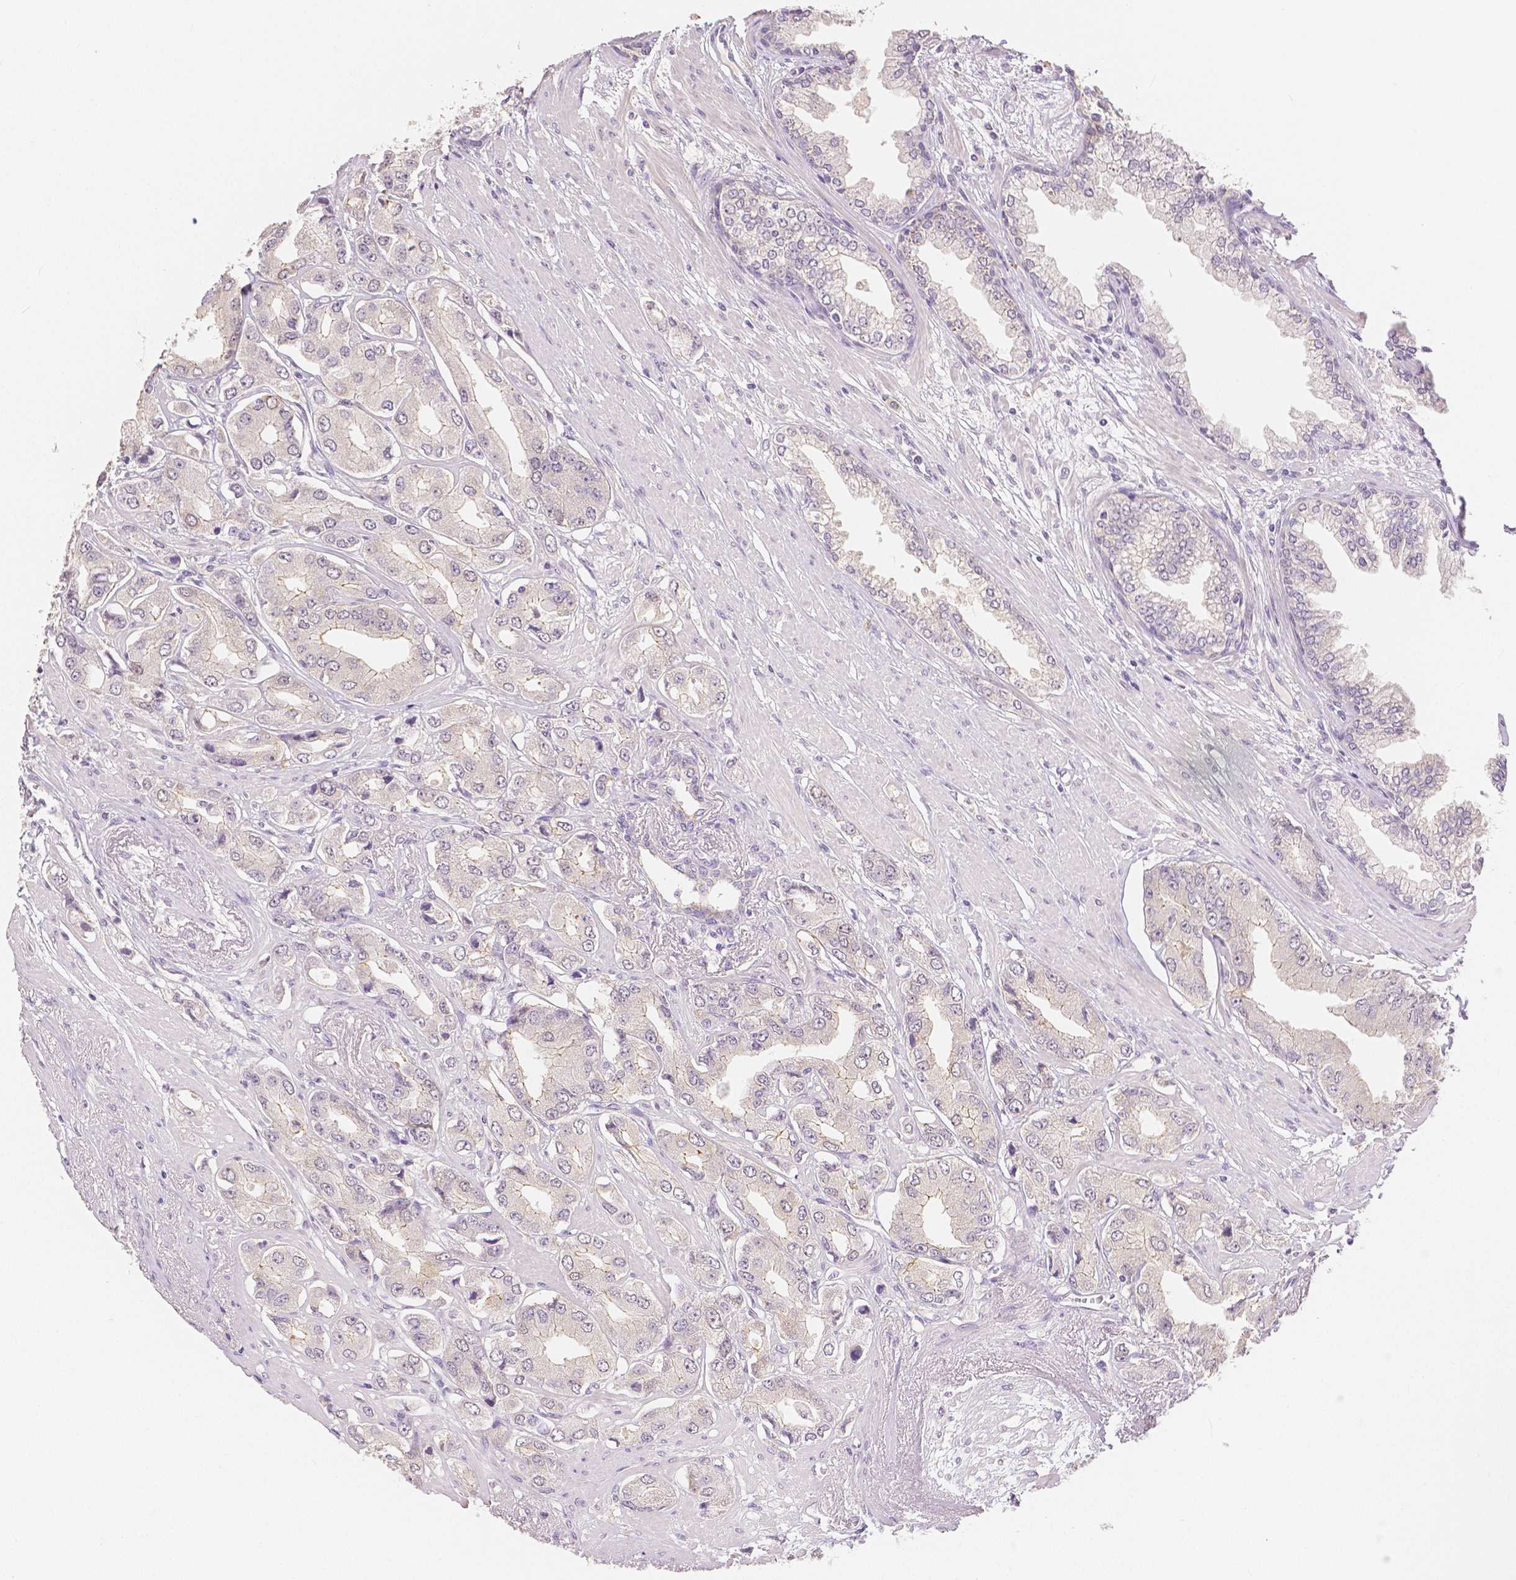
{"staining": {"intensity": "negative", "quantity": "none", "location": "none"}, "tissue": "prostate cancer", "cell_type": "Tumor cells", "image_type": "cancer", "snomed": [{"axis": "morphology", "description": "Adenocarcinoma, Low grade"}, {"axis": "topography", "description": "Prostate"}], "caption": "Immunohistochemistry (IHC) histopathology image of neoplastic tissue: prostate cancer (low-grade adenocarcinoma) stained with DAB (3,3'-diaminobenzidine) reveals no significant protein positivity in tumor cells.", "gene": "OCLN", "patient": {"sex": "male", "age": 60}}